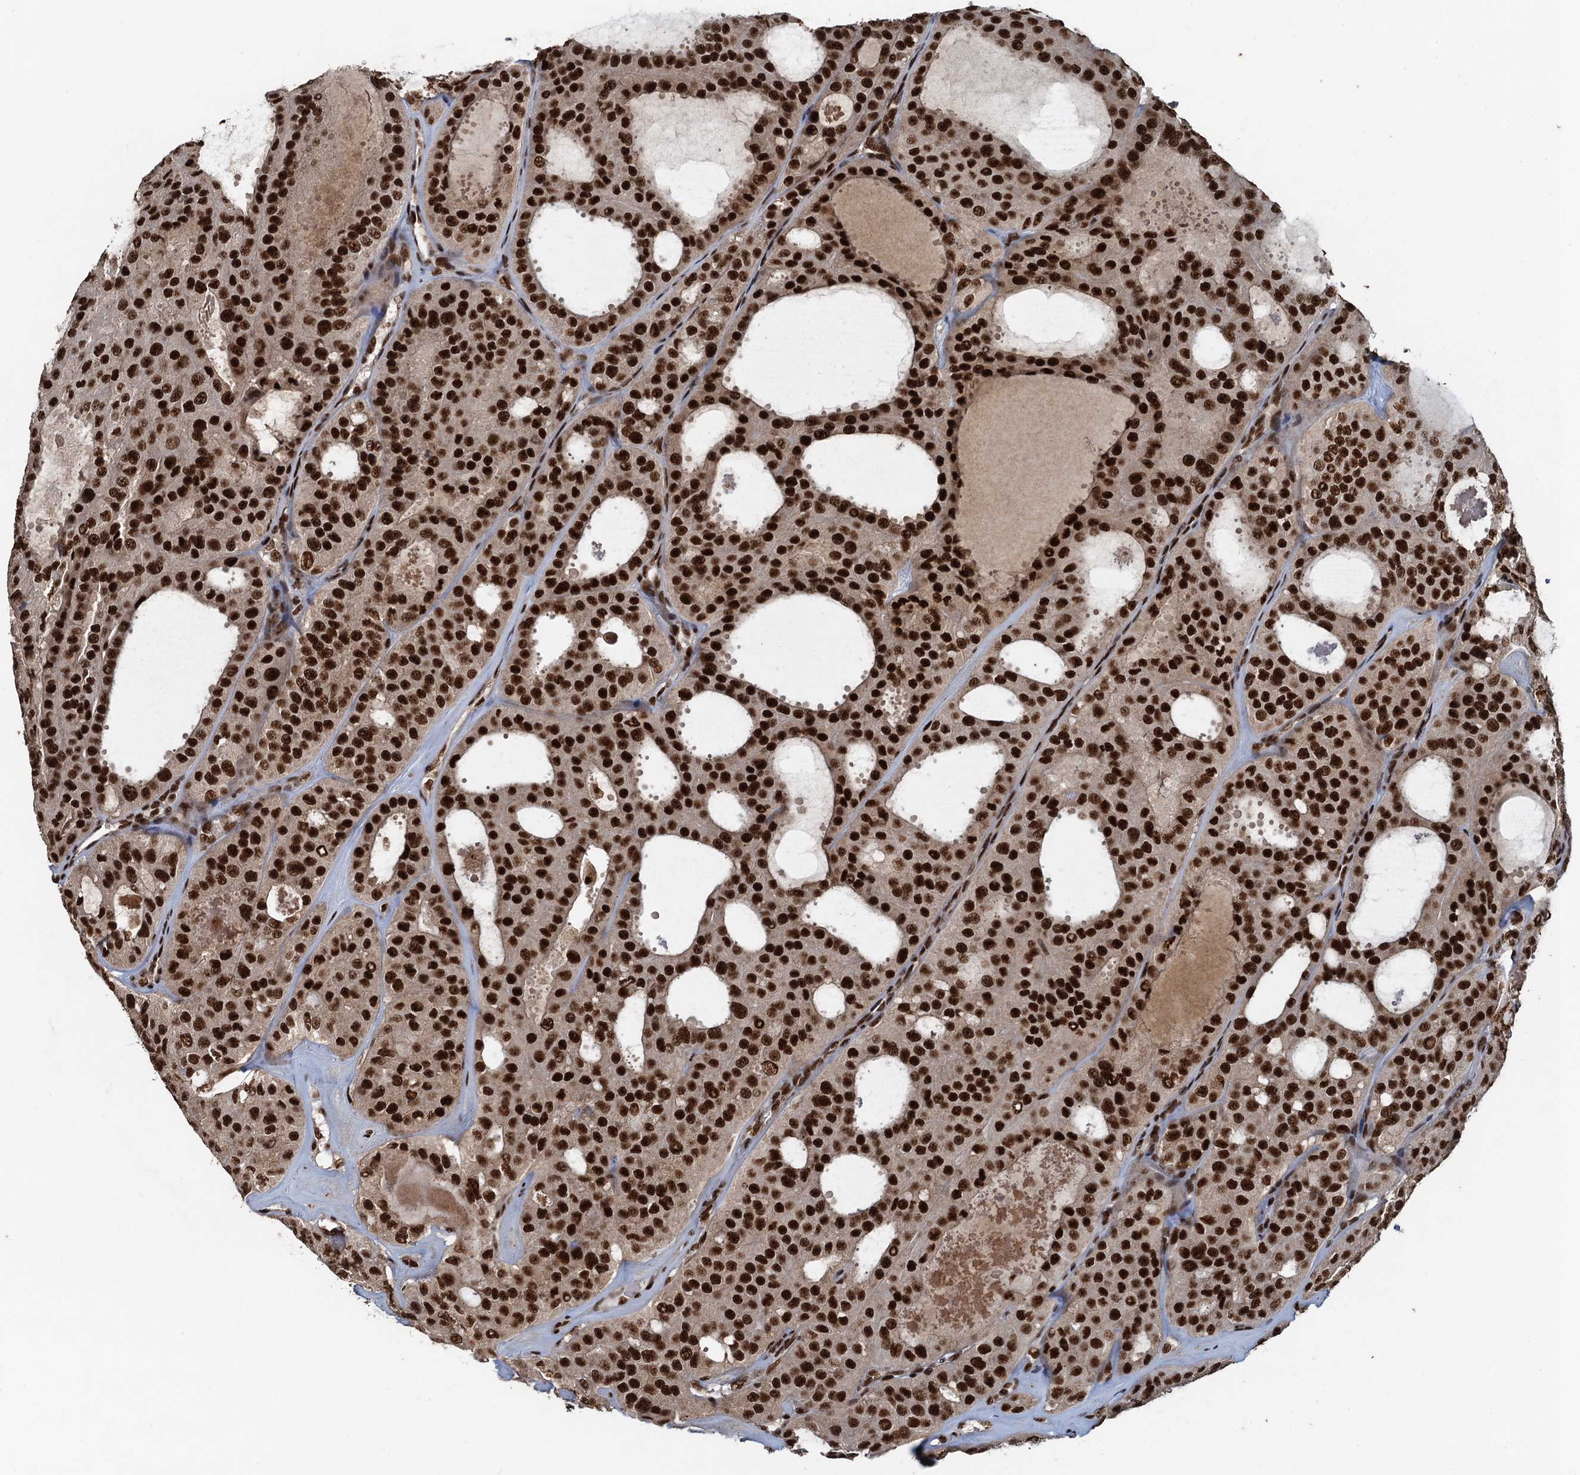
{"staining": {"intensity": "strong", "quantity": ">75%", "location": "nuclear"}, "tissue": "thyroid cancer", "cell_type": "Tumor cells", "image_type": "cancer", "snomed": [{"axis": "morphology", "description": "Follicular adenoma carcinoma, NOS"}, {"axis": "topography", "description": "Thyroid gland"}], "caption": "The histopathology image displays a brown stain indicating the presence of a protein in the nuclear of tumor cells in thyroid cancer.", "gene": "ZC3H18", "patient": {"sex": "male", "age": 75}}